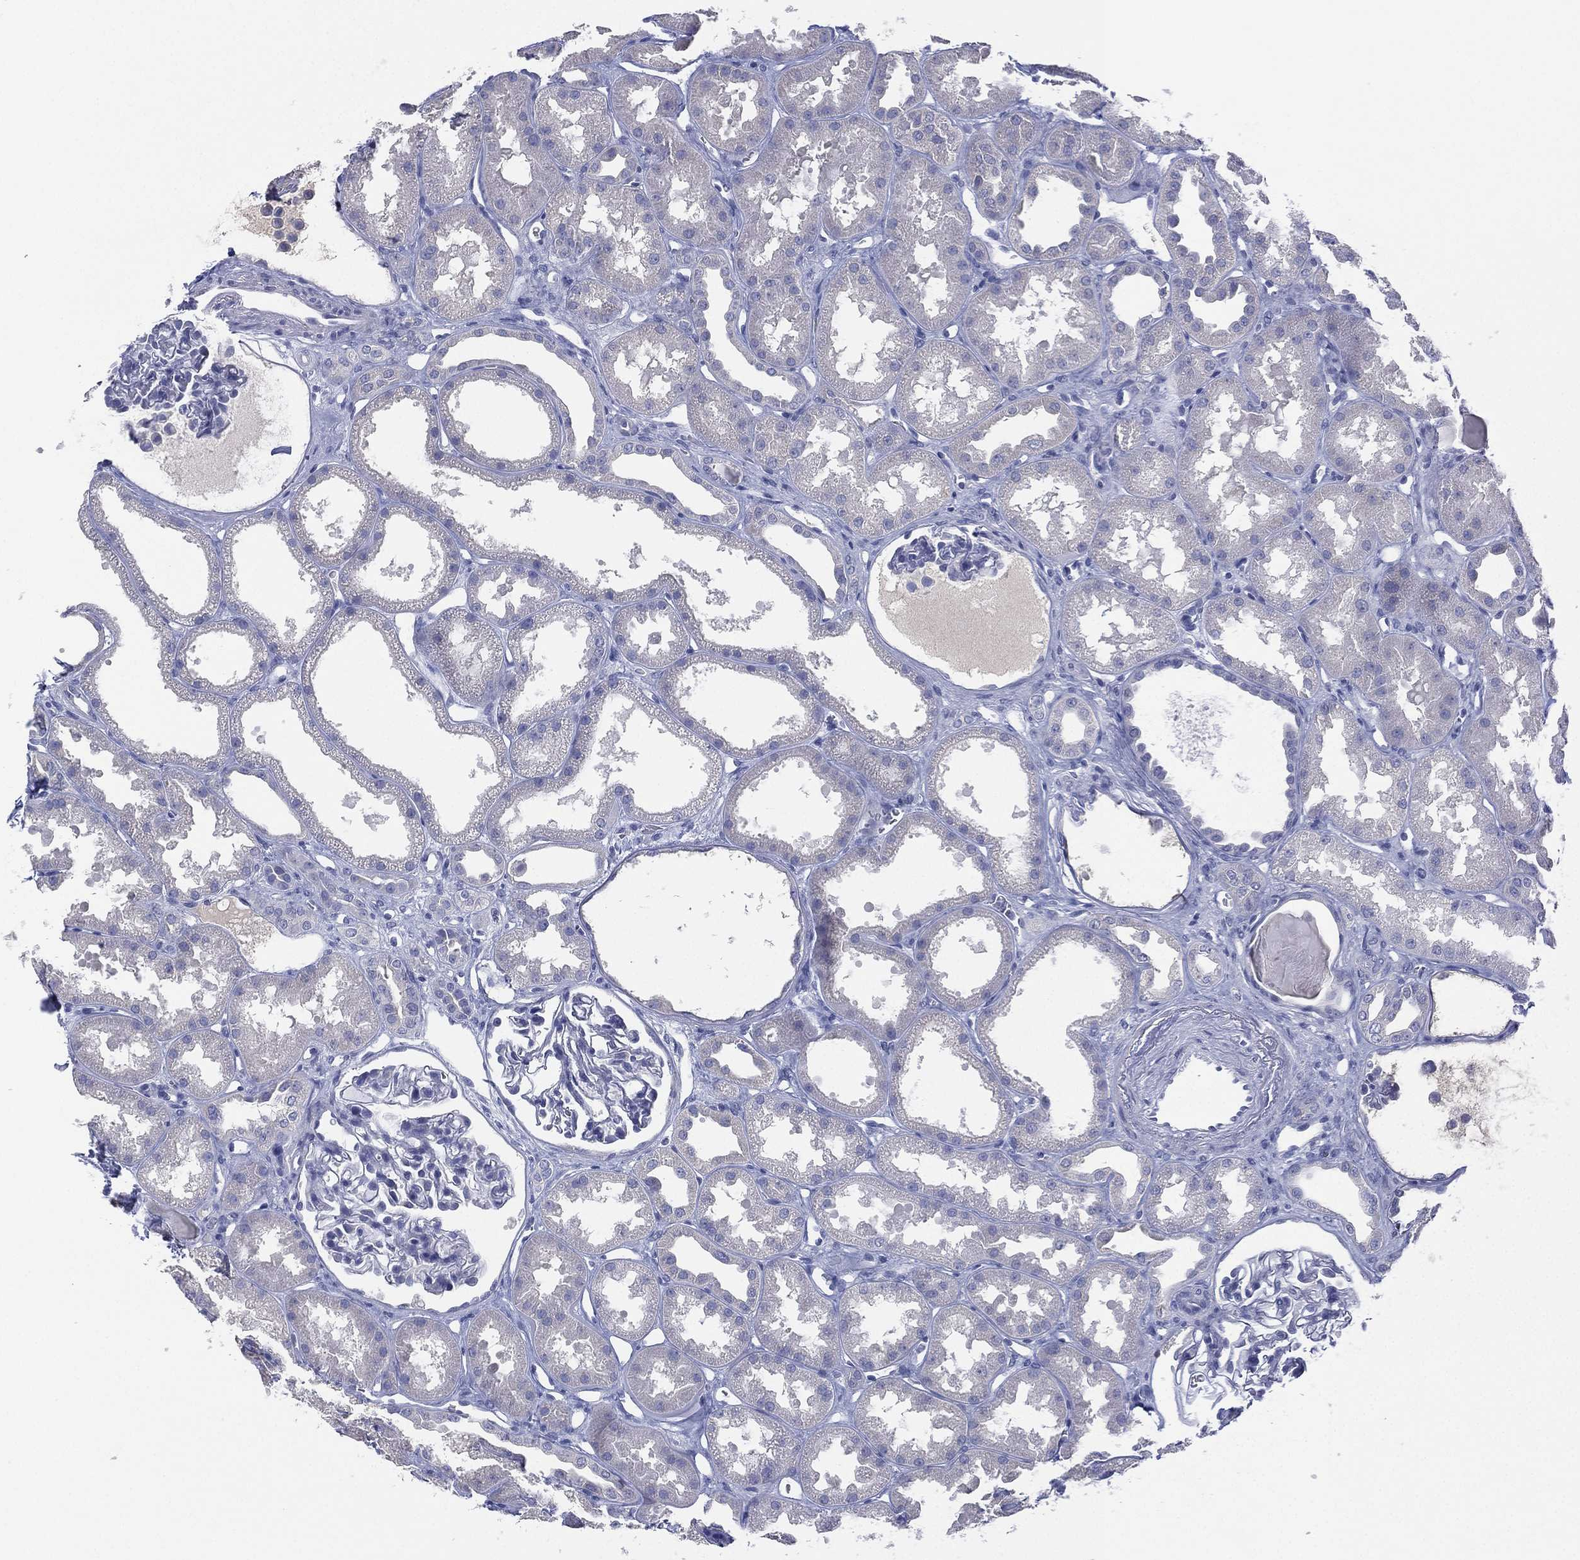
{"staining": {"intensity": "negative", "quantity": "none", "location": "none"}, "tissue": "kidney", "cell_type": "Cells in glomeruli", "image_type": "normal", "snomed": [{"axis": "morphology", "description": "Normal tissue, NOS"}, {"axis": "topography", "description": "Kidney"}], "caption": "This is an immunohistochemistry histopathology image of normal human kidney. There is no staining in cells in glomeruli.", "gene": "CYP2D6", "patient": {"sex": "male", "age": 61}}